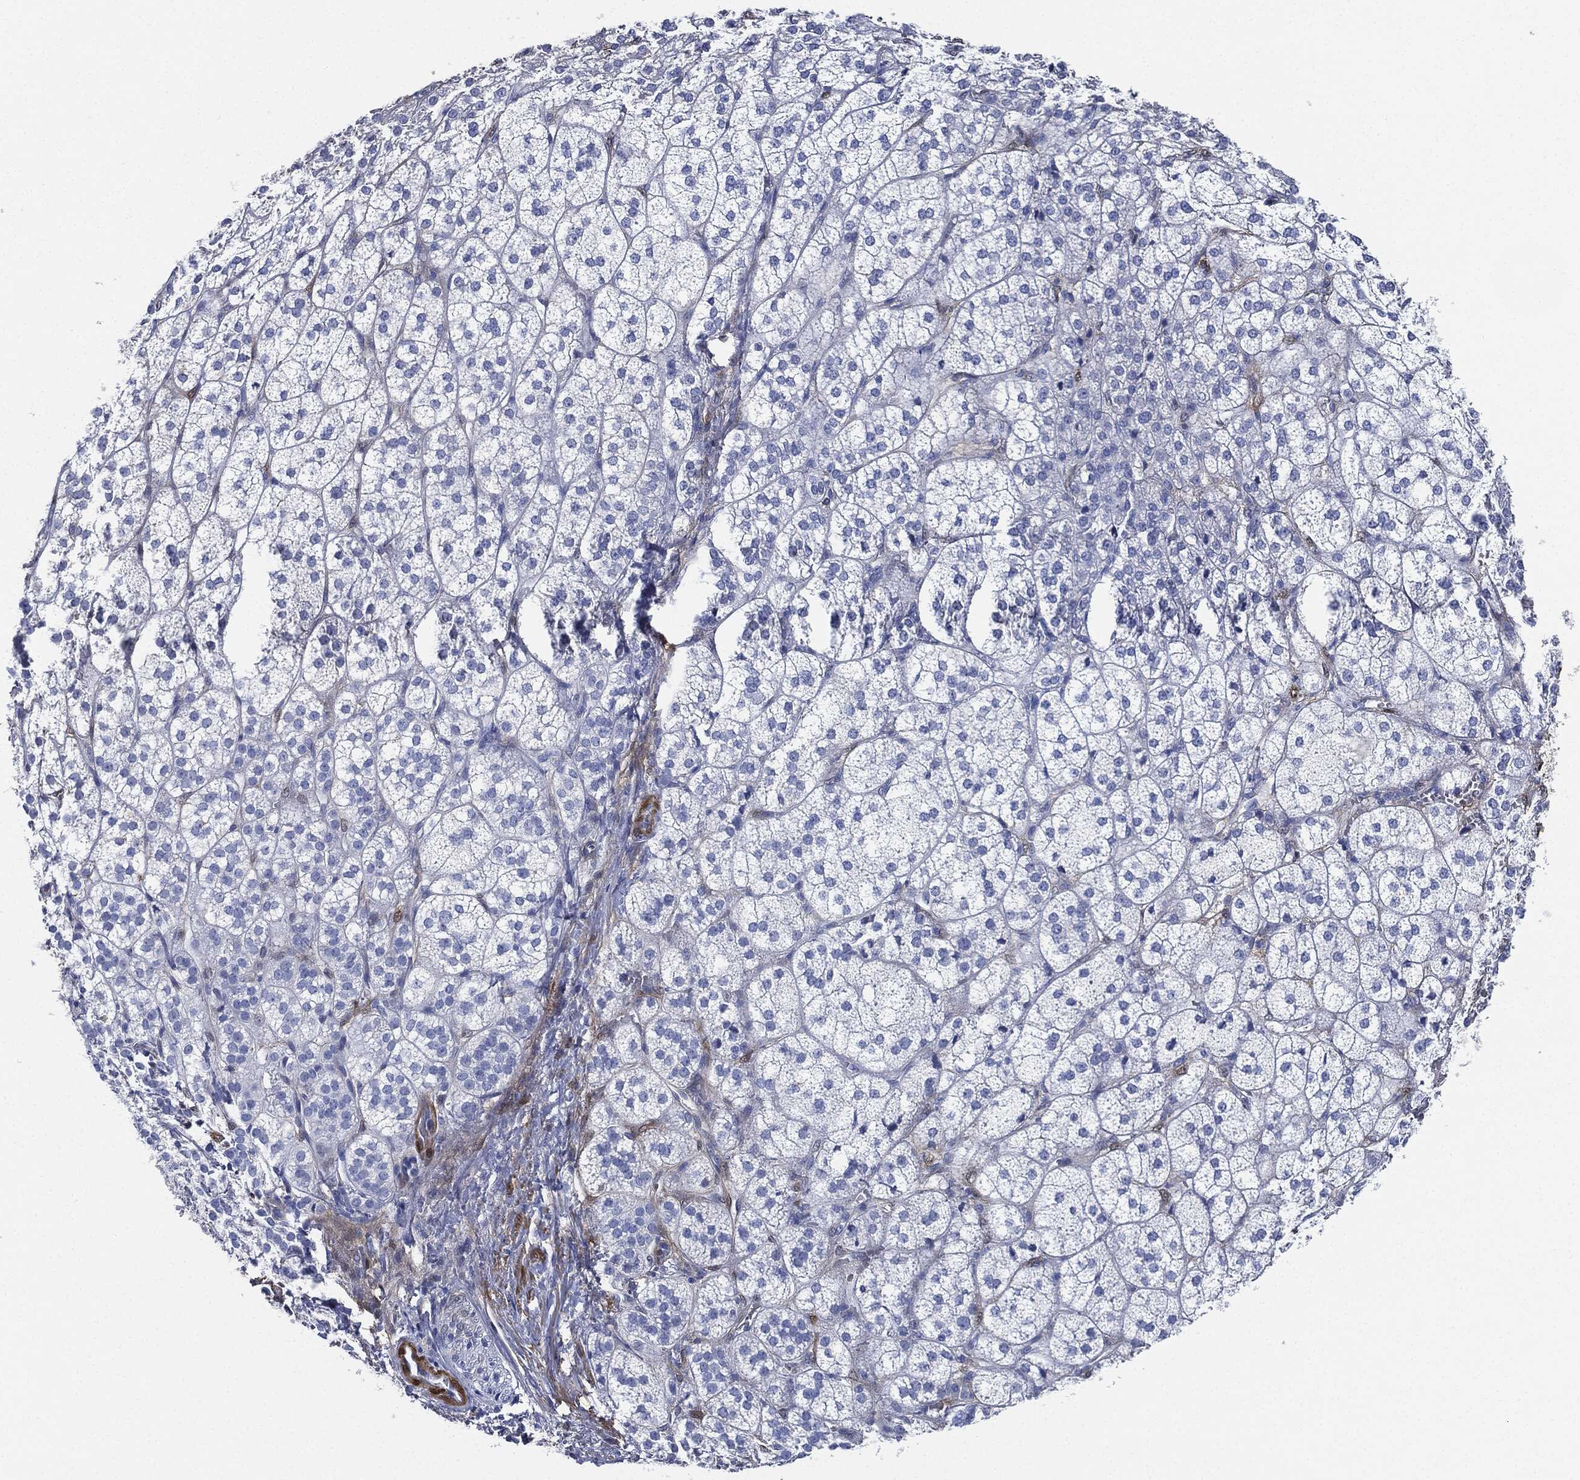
{"staining": {"intensity": "negative", "quantity": "none", "location": "none"}, "tissue": "adrenal gland", "cell_type": "Glandular cells", "image_type": "normal", "snomed": [{"axis": "morphology", "description": "Normal tissue, NOS"}, {"axis": "topography", "description": "Adrenal gland"}], "caption": "The micrograph reveals no significant positivity in glandular cells of adrenal gland.", "gene": "TAGLN", "patient": {"sex": "female", "age": 60}}